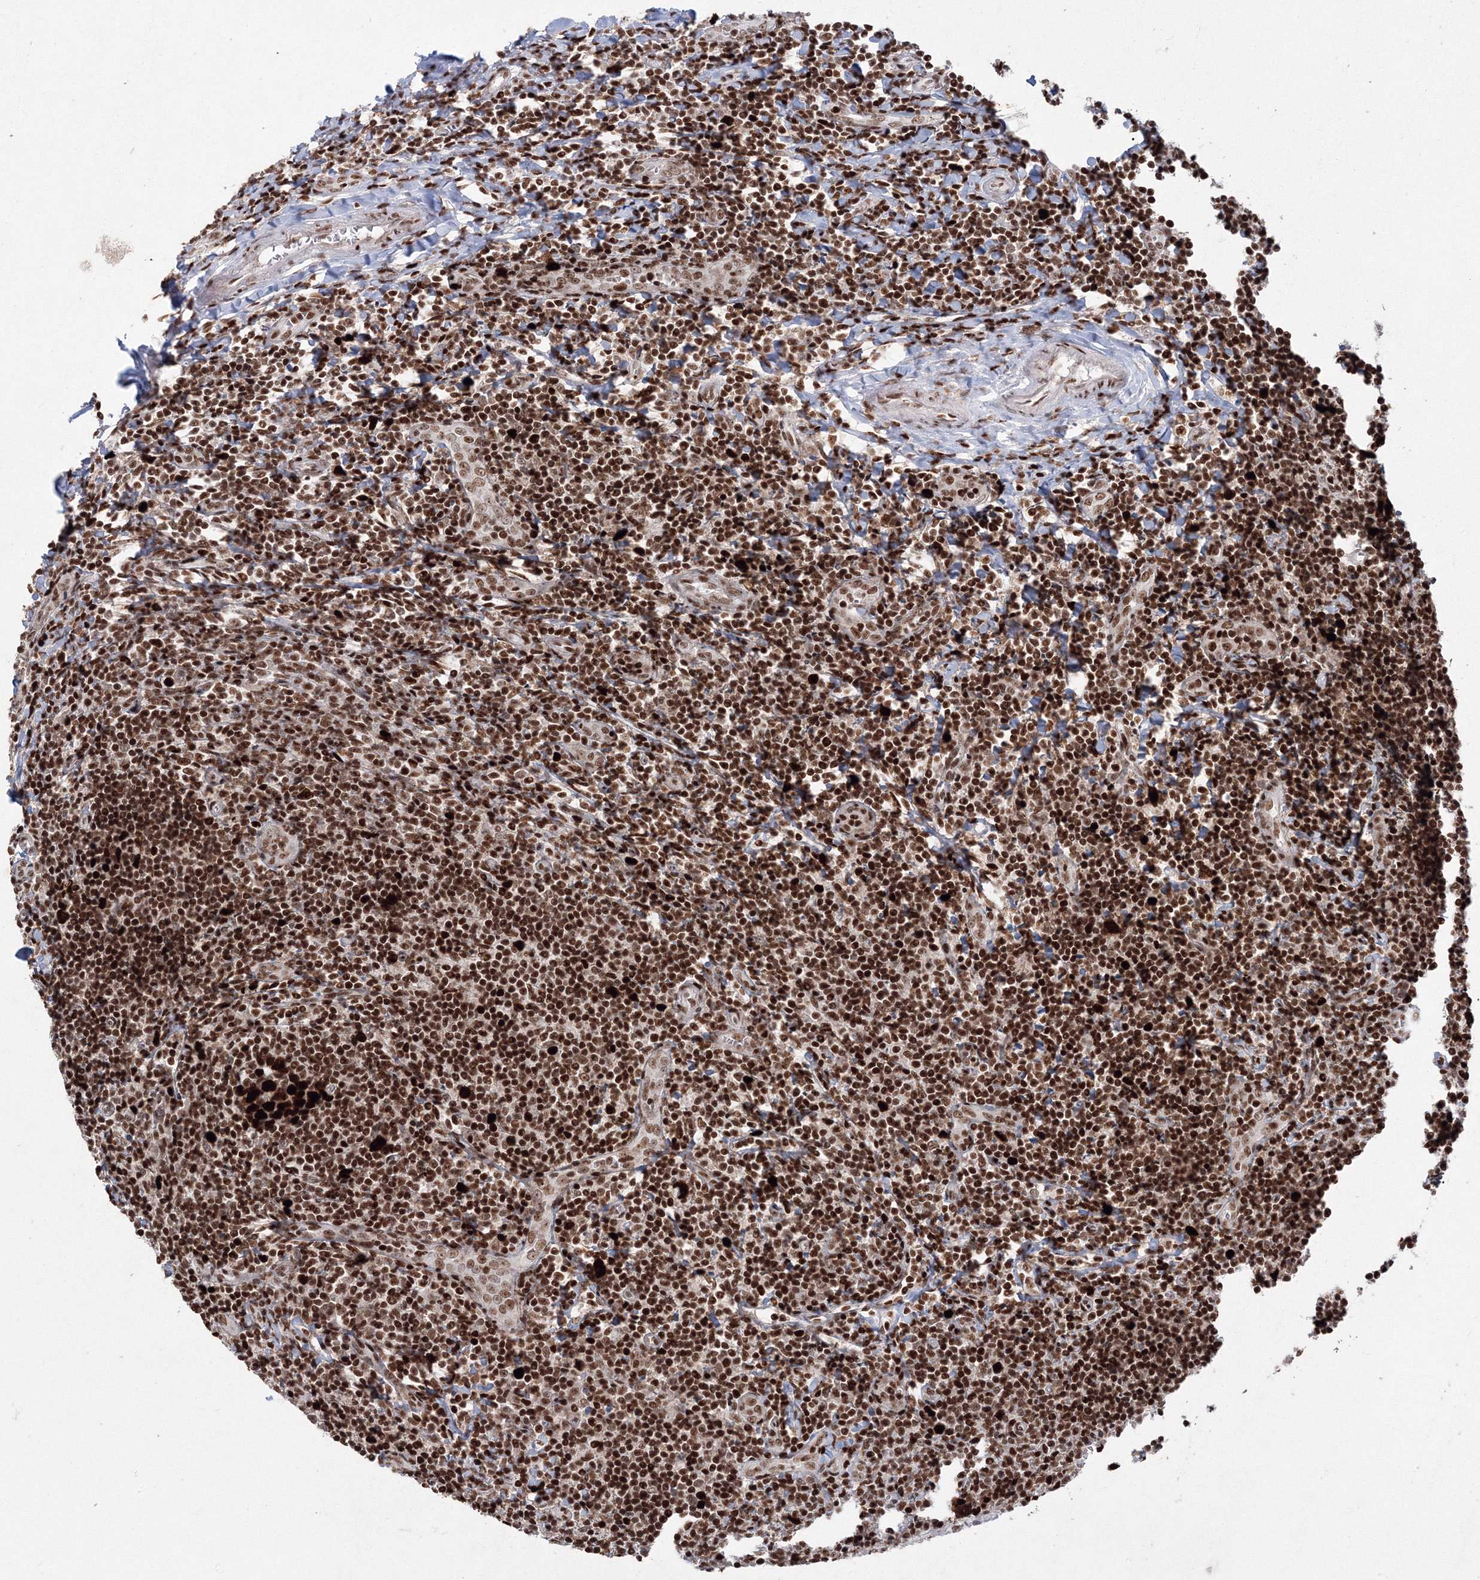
{"staining": {"intensity": "strong", "quantity": ">75%", "location": "nuclear"}, "tissue": "tonsil", "cell_type": "Germinal center cells", "image_type": "normal", "snomed": [{"axis": "morphology", "description": "Normal tissue, NOS"}, {"axis": "topography", "description": "Tonsil"}], "caption": "This micrograph shows IHC staining of benign tonsil, with high strong nuclear positivity in about >75% of germinal center cells.", "gene": "LIG1", "patient": {"sex": "male", "age": 27}}